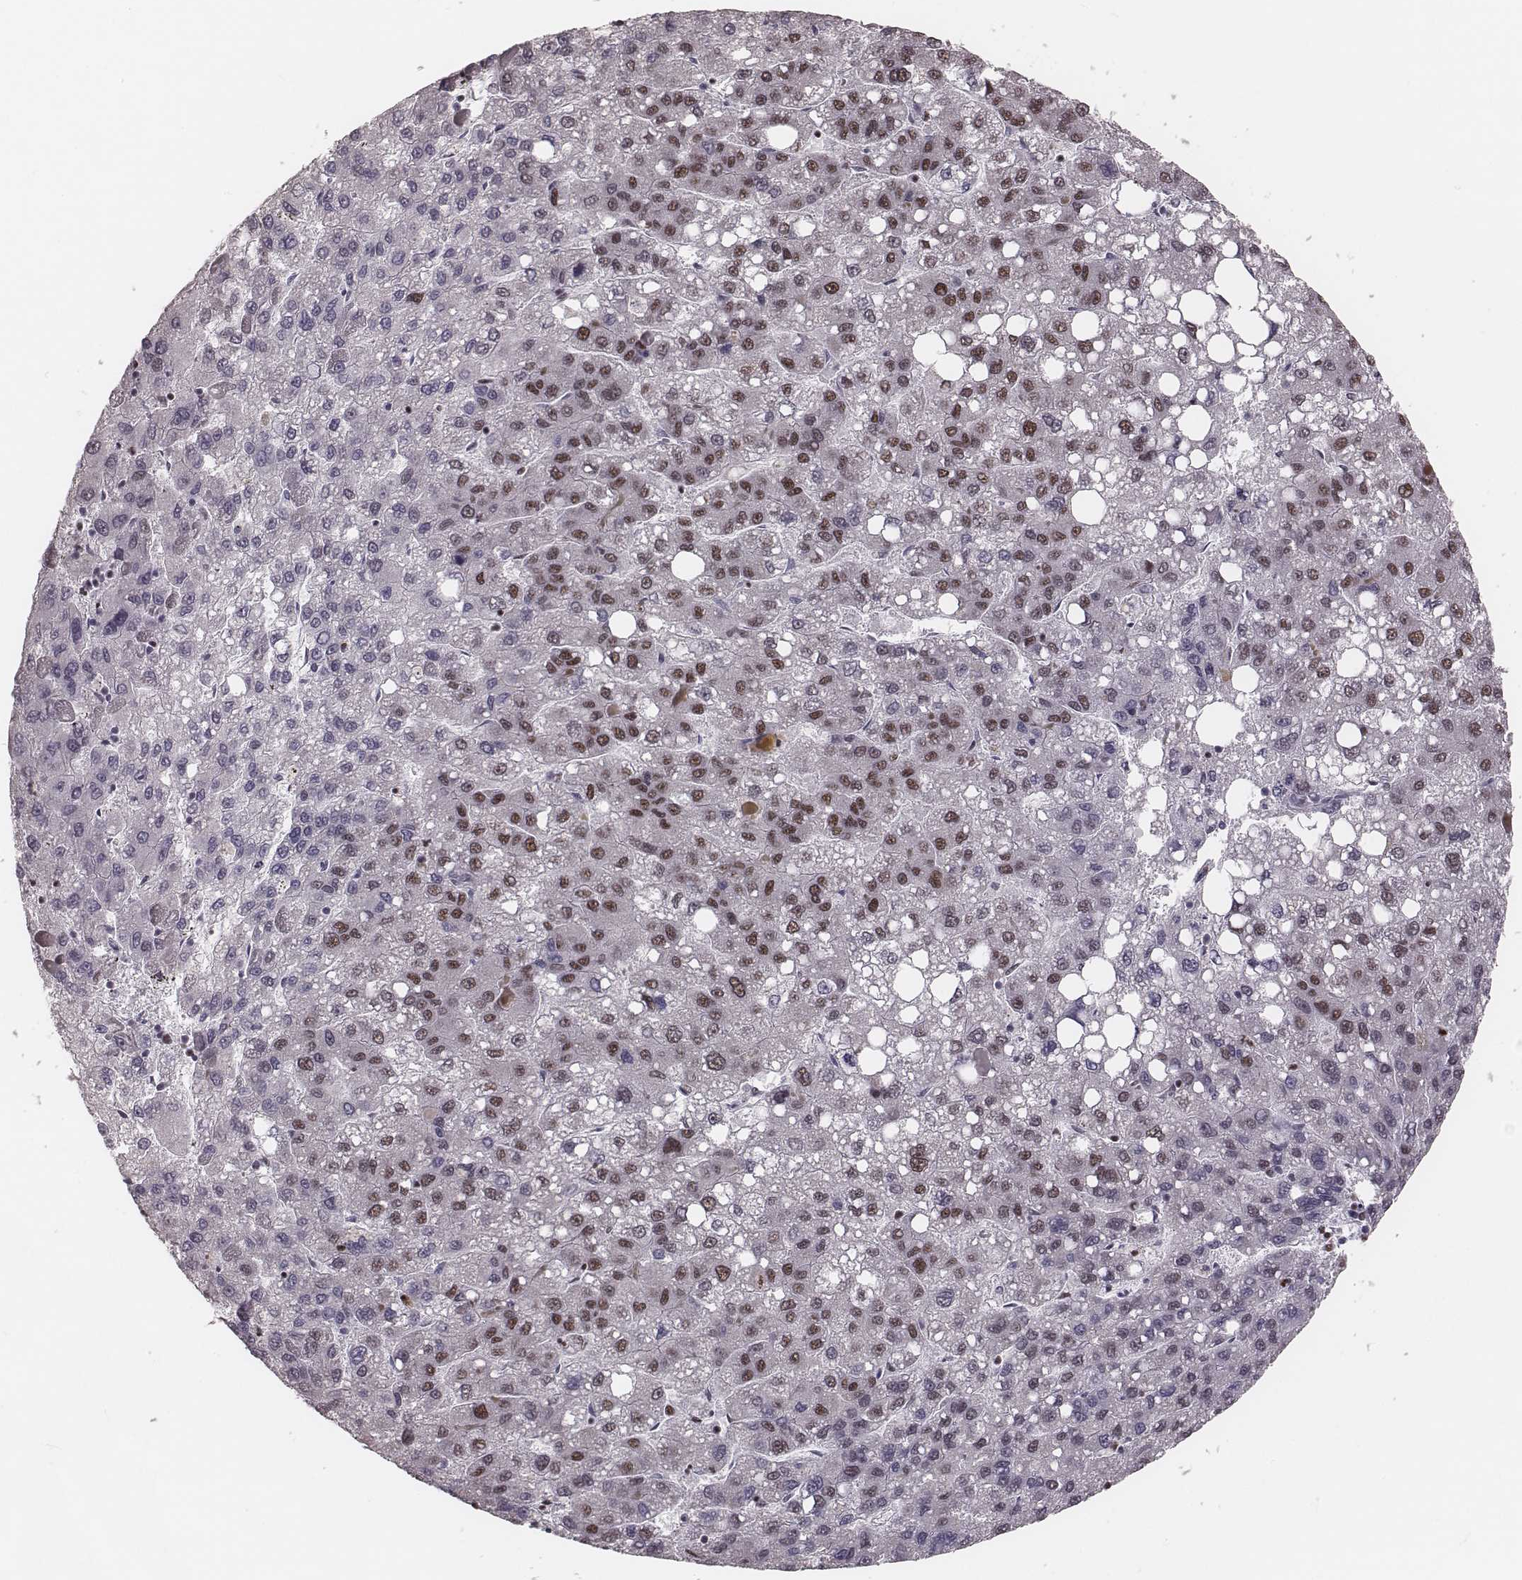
{"staining": {"intensity": "moderate", "quantity": "25%-75%", "location": "nuclear"}, "tissue": "liver cancer", "cell_type": "Tumor cells", "image_type": "cancer", "snomed": [{"axis": "morphology", "description": "Carcinoma, Hepatocellular, NOS"}, {"axis": "topography", "description": "Liver"}], "caption": "Immunohistochemical staining of liver cancer displays medium levels of moderate nuclear protein positivity in approximately 25%-75% of tumor cells.", "gene": "LUC7L", "patient": {"sex": "female", "age": 82}}